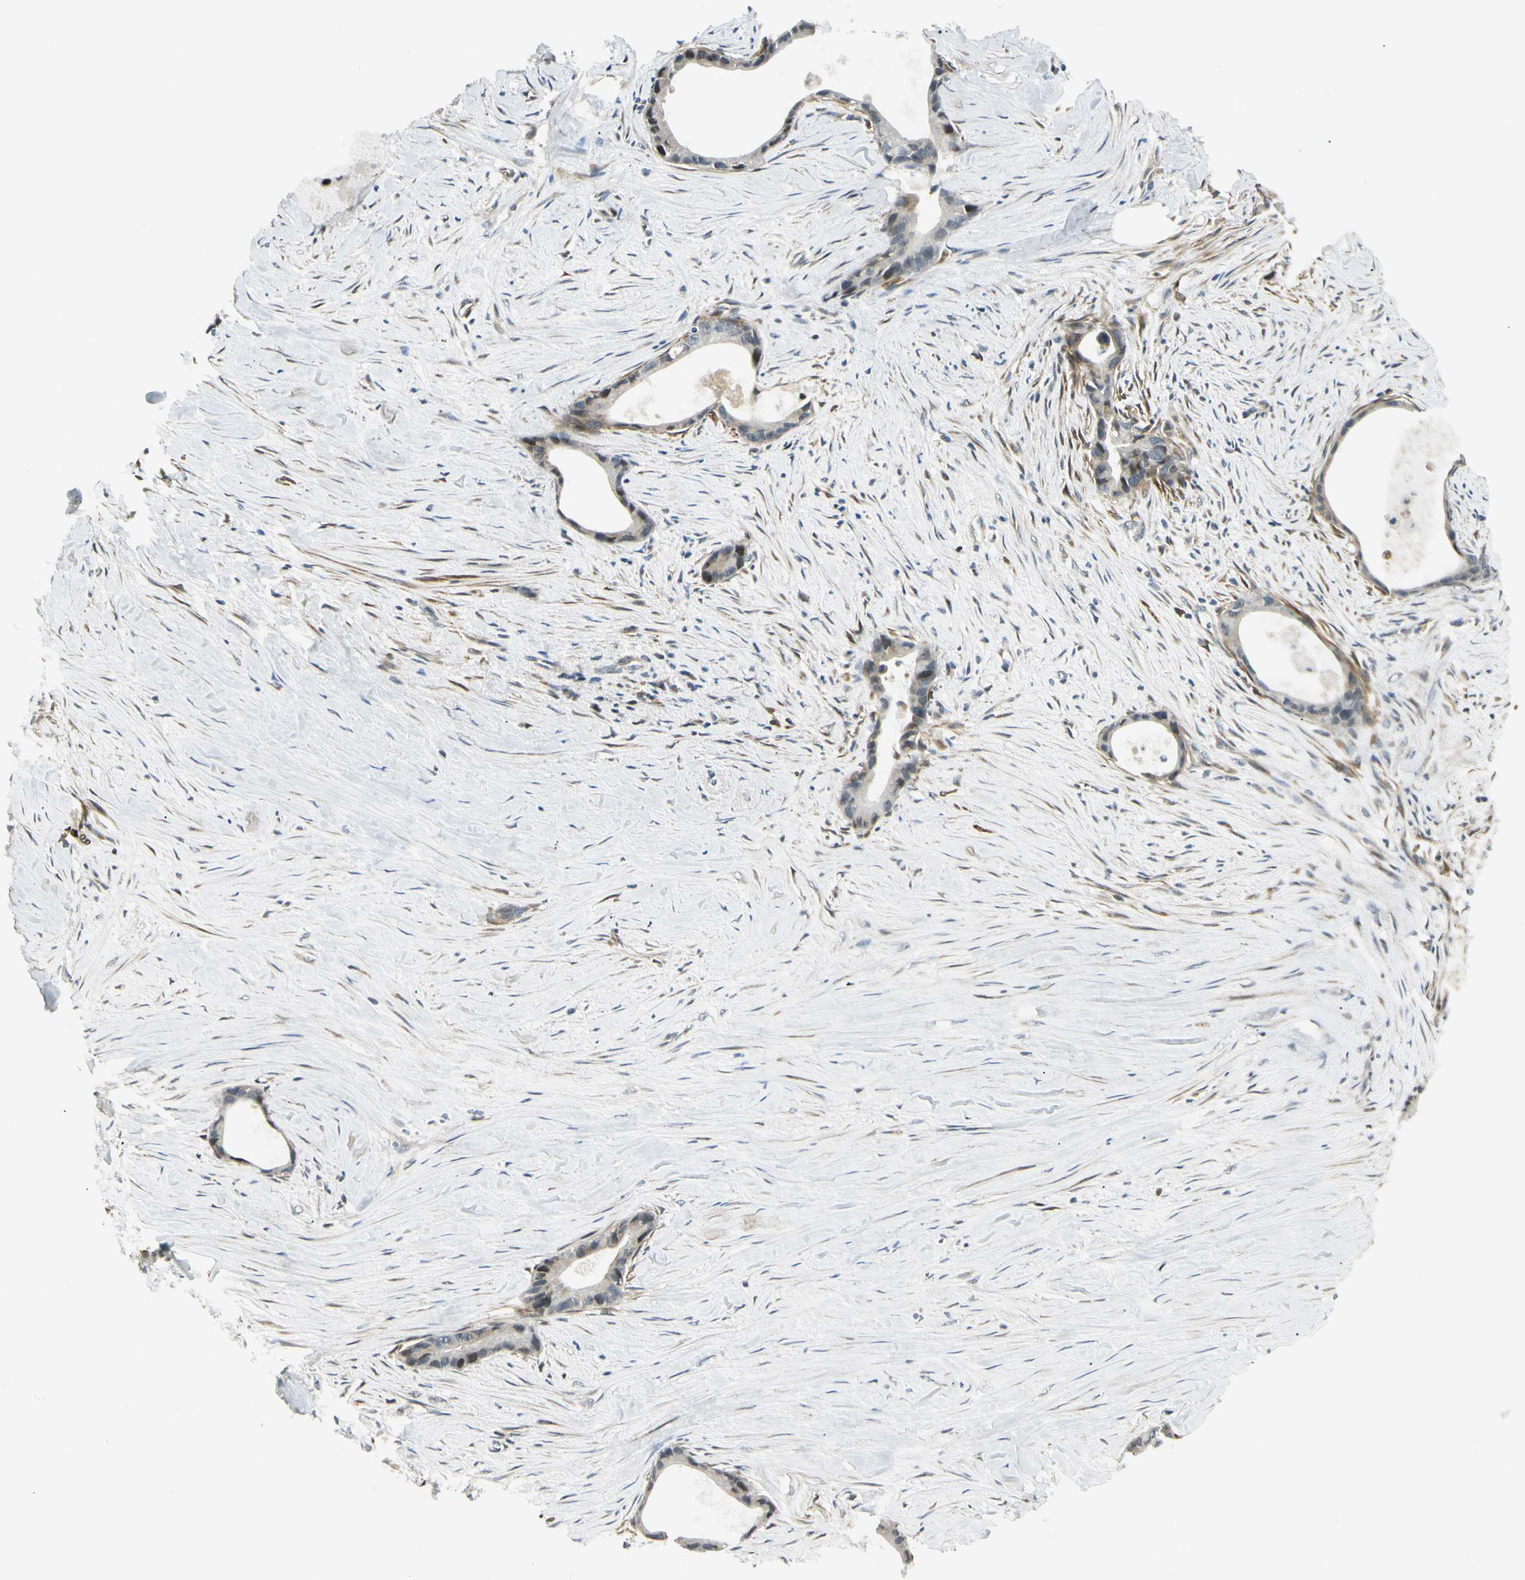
{"staining": {"intensity": "weak", "quantity": "<25%", "location": "cytoplasmic/membranous"}, "tissue": "liver cancer", "cell_type": "Tumor cells", "image_type": "cancer", "snomed": [{"axis": "morphology", "description": "Cholangiocarcinoma"}, {"axis": "topography", "description": "Liver"}], "caption": "The histopathology image displays no staining of tumor cells in liver cancer (cholangiocarcinoma).", "gene": "P4HA3", "patient": {"sex": "female", "age": 55}}